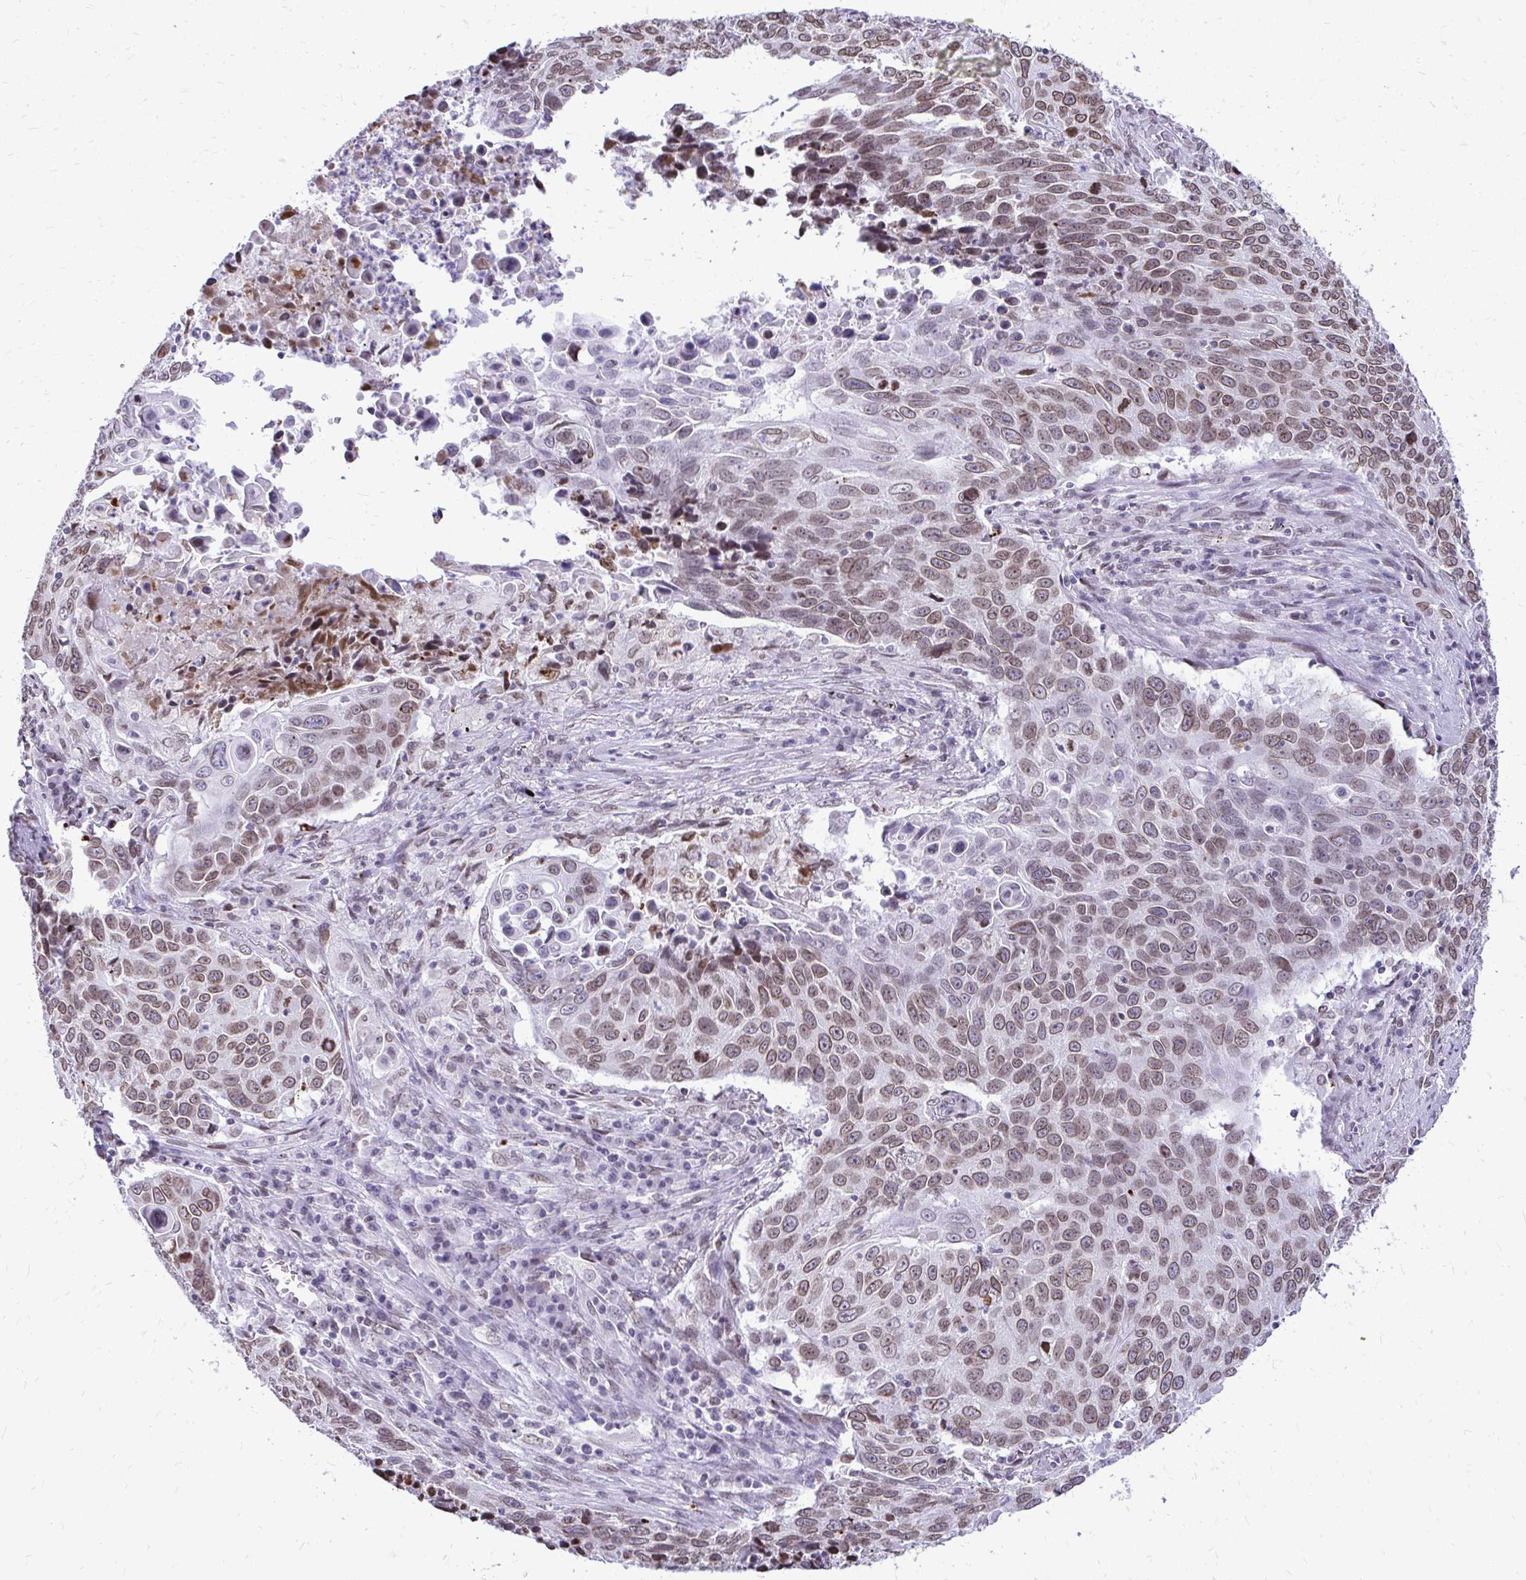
{"staining": {"intensity": "moderate", "quantity": "25%-75%", "location": "cytoplasmic/membranous,nuclear"}, "tissue": "lung cancer", "cell_type": "Tumor cells", "image_type": "cancer", "snomed": [{"axis": "morphology", "description": "Squamous cell carcinoma, NOS"}, {"axis": "topography", "description": "Lung"}], "caption": "Moderate cytoplasmic/membranous and nuclear protein expression is seen in about 25%-75% of tumor cells in lung cancer.", "gene": "BANF1", "patient": {"sex": "male", "age": 78}}